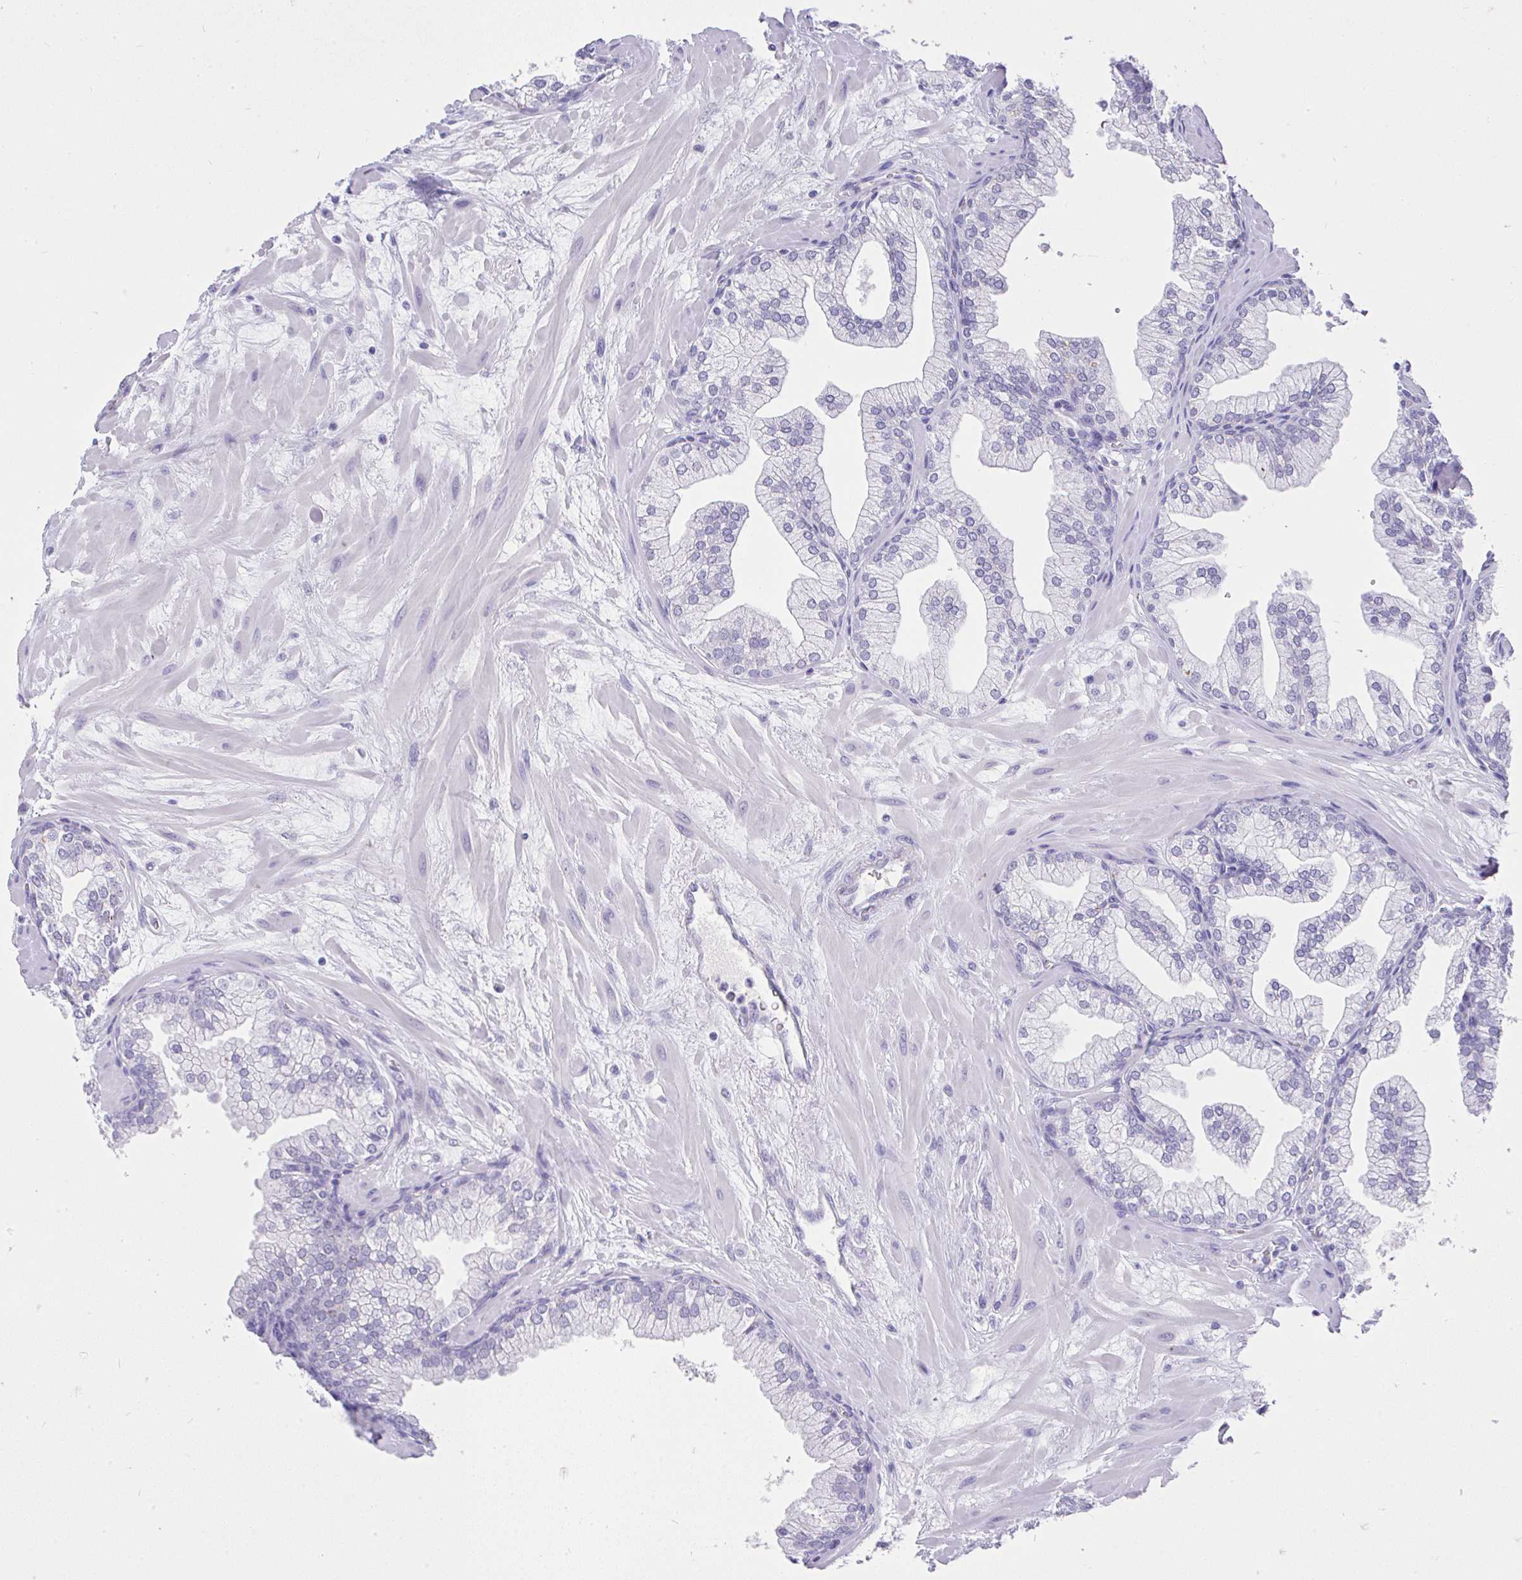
{"staining": {"intensity": "negative", "quantity": "none", "location": "none"}, "tissue": "prostate", "cell_type": "Glandular cells", "image_type": "normal", "snomed": [{"axis": "morphology", "description": "Normal tissue, NOS"}, {"axis": "topography", "description": "Prostate"}, {"axis": "topography", "description": "Peripheral nerve tissue"}], "caption": "This is a histopathology image of immunohistochemistry (IHC) staining of normal prostate, which shows no staining in glandular cells.", "gene": "MS4A12", "patient": {"sex": "male", "age": 61}}